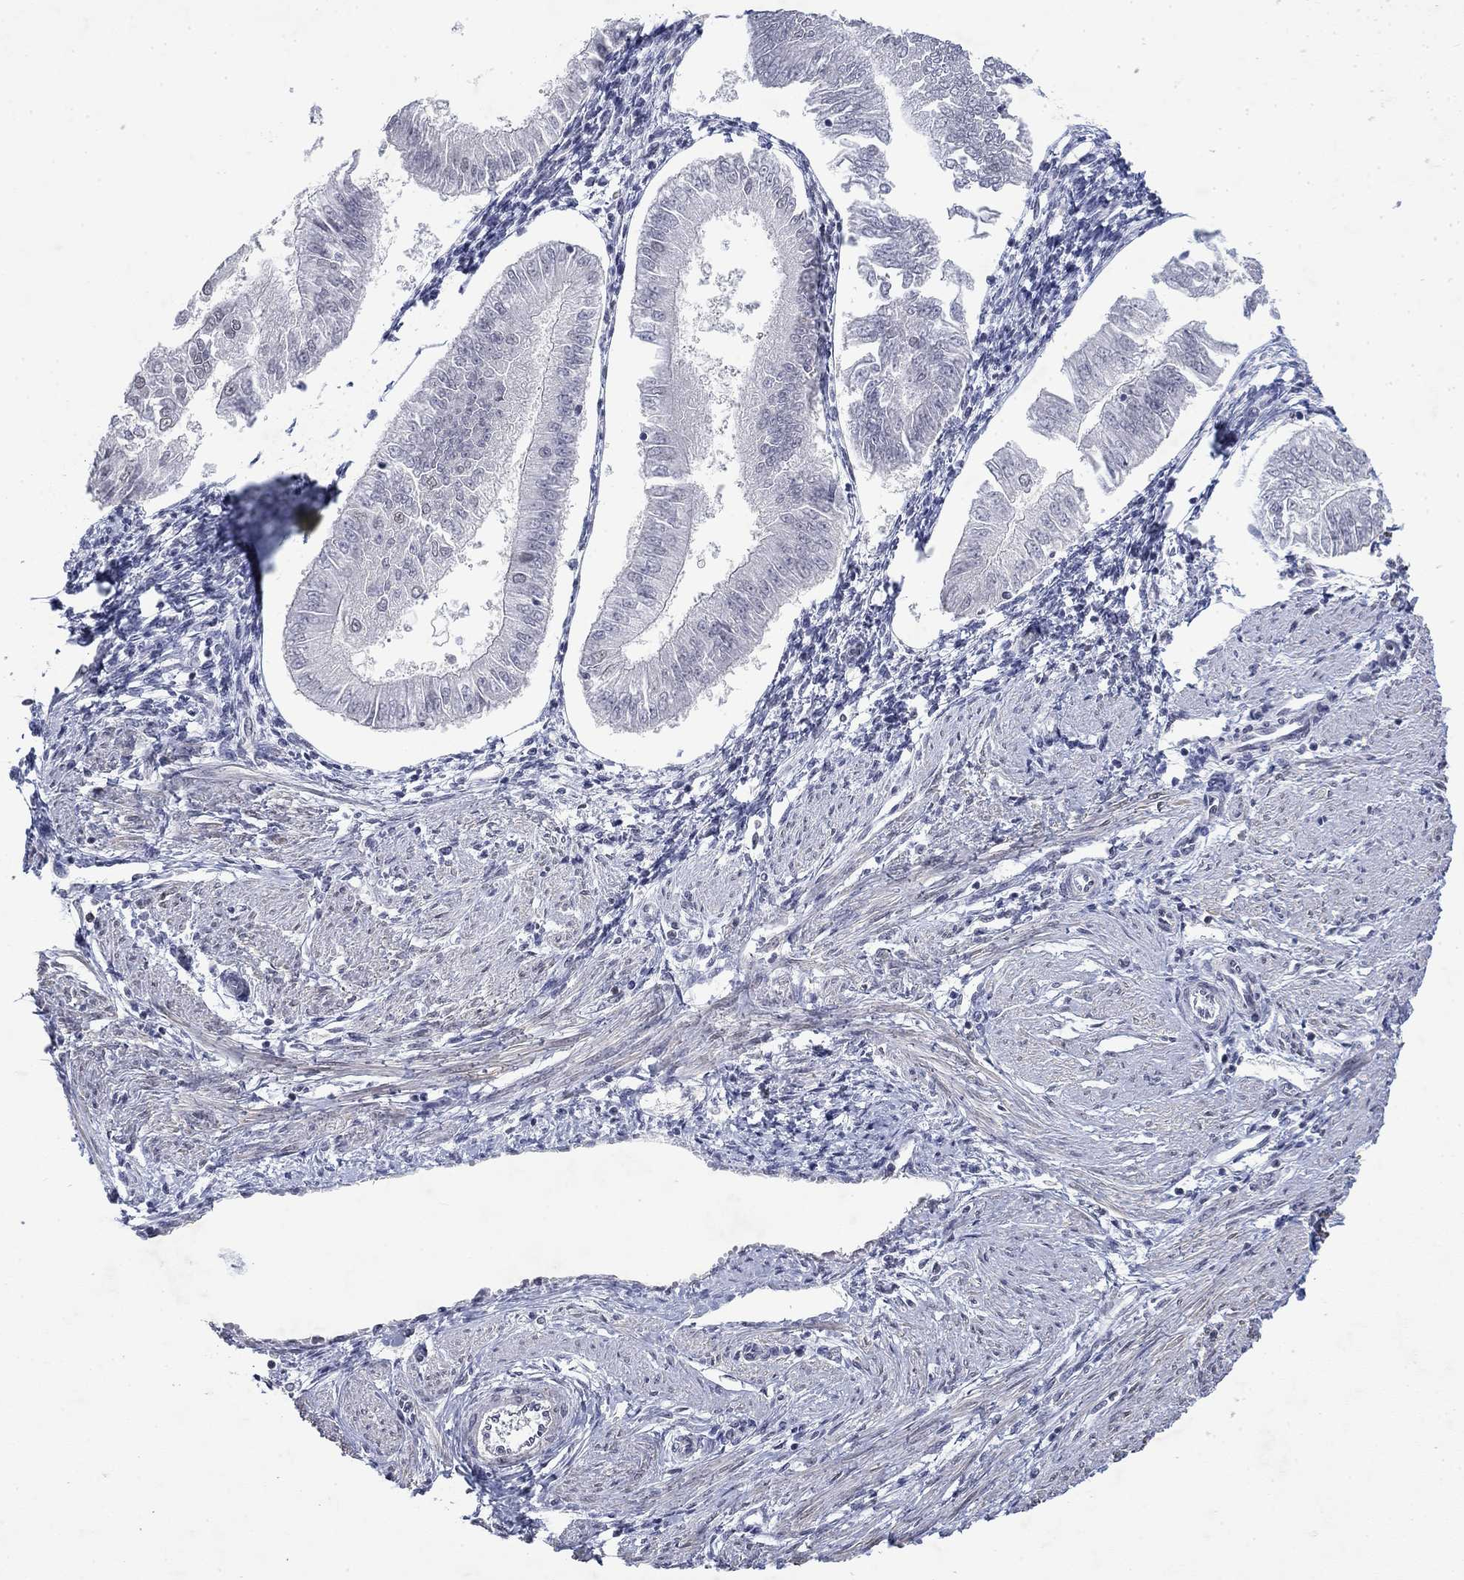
{"staining": {"intensity": "negative", "quantity": "none", "location": "none"}, "tissue": "endometrial cancer", "cell_type": "Tumor cells", "image_type": "cancer", "snomed": [{"axis": "morphology", "description": "Adenocarcinoma, NOS"}, {"axis": "topography", "description": "Endometrium"}], "caption": "Tumor cells are negative for brown protein staining in adenocarcinoma (endometrial).", "gene": "TOR1AIP1", "patient": {"sex": "female", "age": 53}}